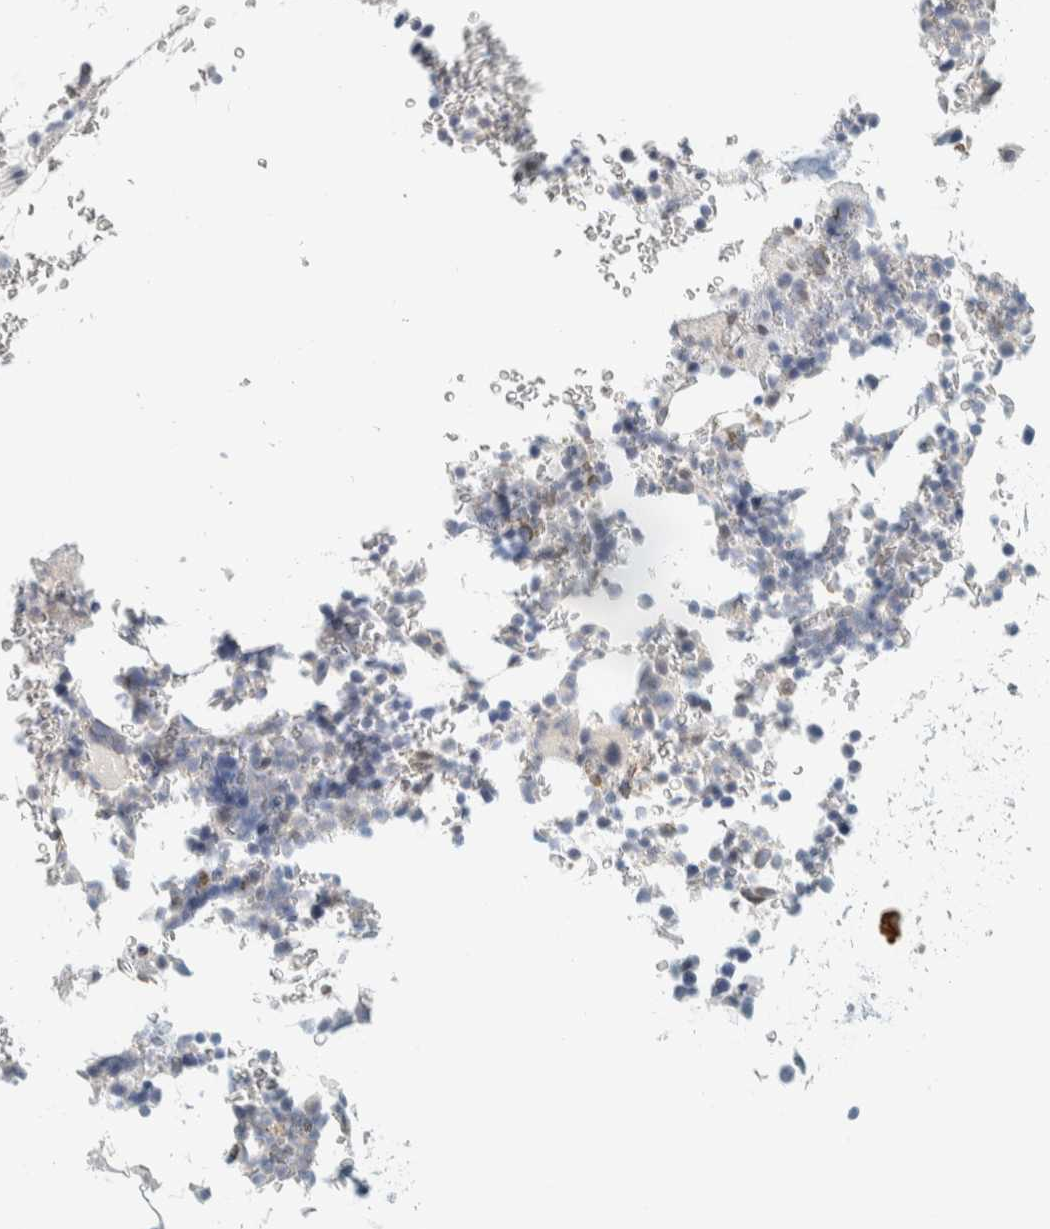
{"staining": {"intensity": "negative", "quantity": "none", "location": "none"}, "tissue": "bone marrow", "cell_type": "Hematopoietic cells", "image_type": "normal", "snomed": [{"axis": "morphology", "description": "Normal tissue, NOS"}, {"axis": "topography", "description": "Bone marrow"}], "caption": "DAB immunohistochemical staining of normal bone marrow exhibits no significant expression in hematopoietic cells. Brightfield microscopy of immunohistochemistry (IHC) stained with DAB (brown) and hematoxylin (blue), captured at high magnification.", "gene": "C1QTNF12", "patient": {"sex": "female", "age": 81}}